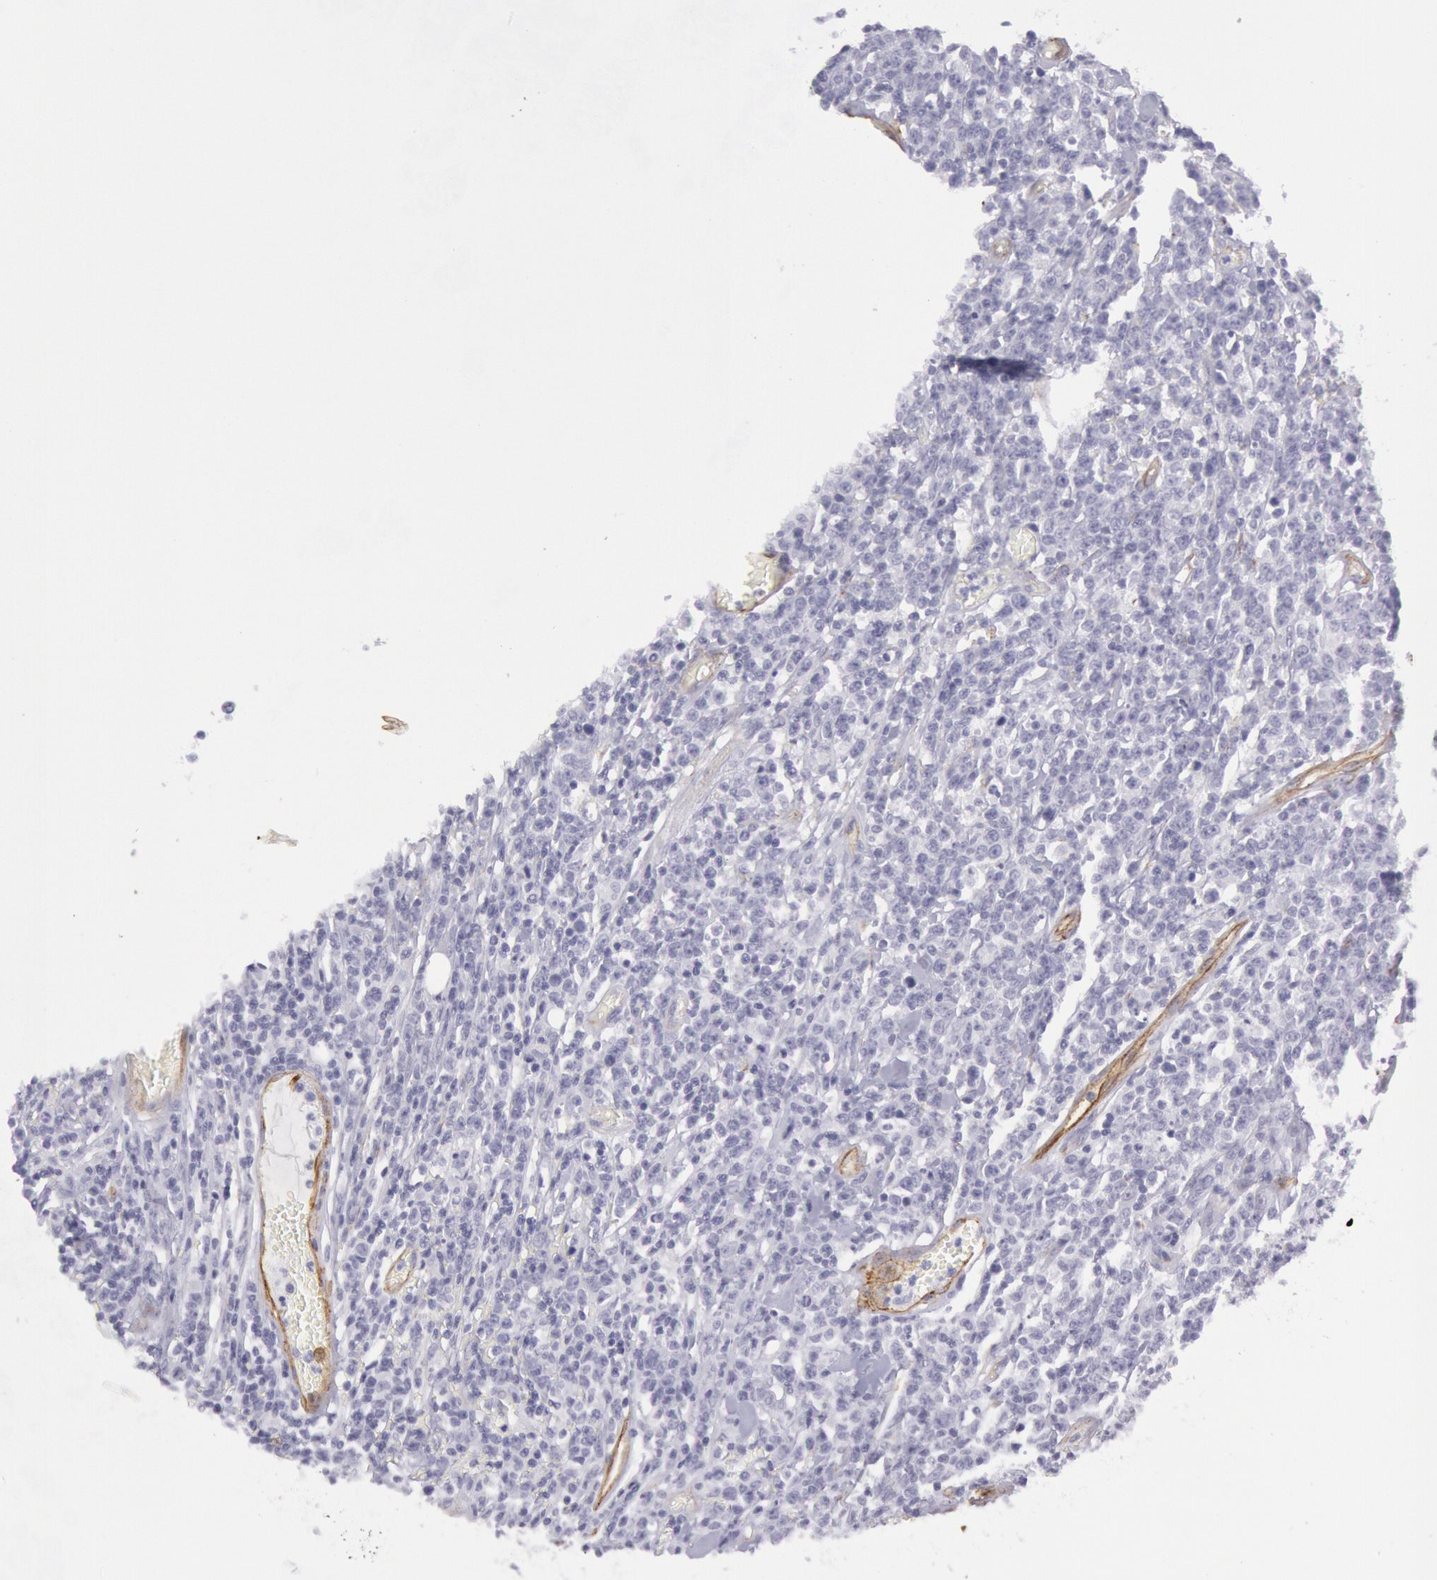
{"staining": {"intensity": "negative", "quantity": "none", "location": "none"}, "tissue": "lymphoma", "cell_type": "Tumor cells", "image_type": "cancer", "snomed": [{"axis": "morphology", "description": "Malignant lymphoma, non-Hodgkin's type, High grade"}, {"axis": "topography", "description": "Colon"}], "caption": "Immunohistochemical staining of human lymphoma shows no significant positivity in tumor cells. (Stains: DAB immunohistochemistry with hematoxylin counter stain, Microscopy: brightfield microscopy at high magnification).", "gene": "CDH13", "patient": {"sex": "male", "age": 82}}